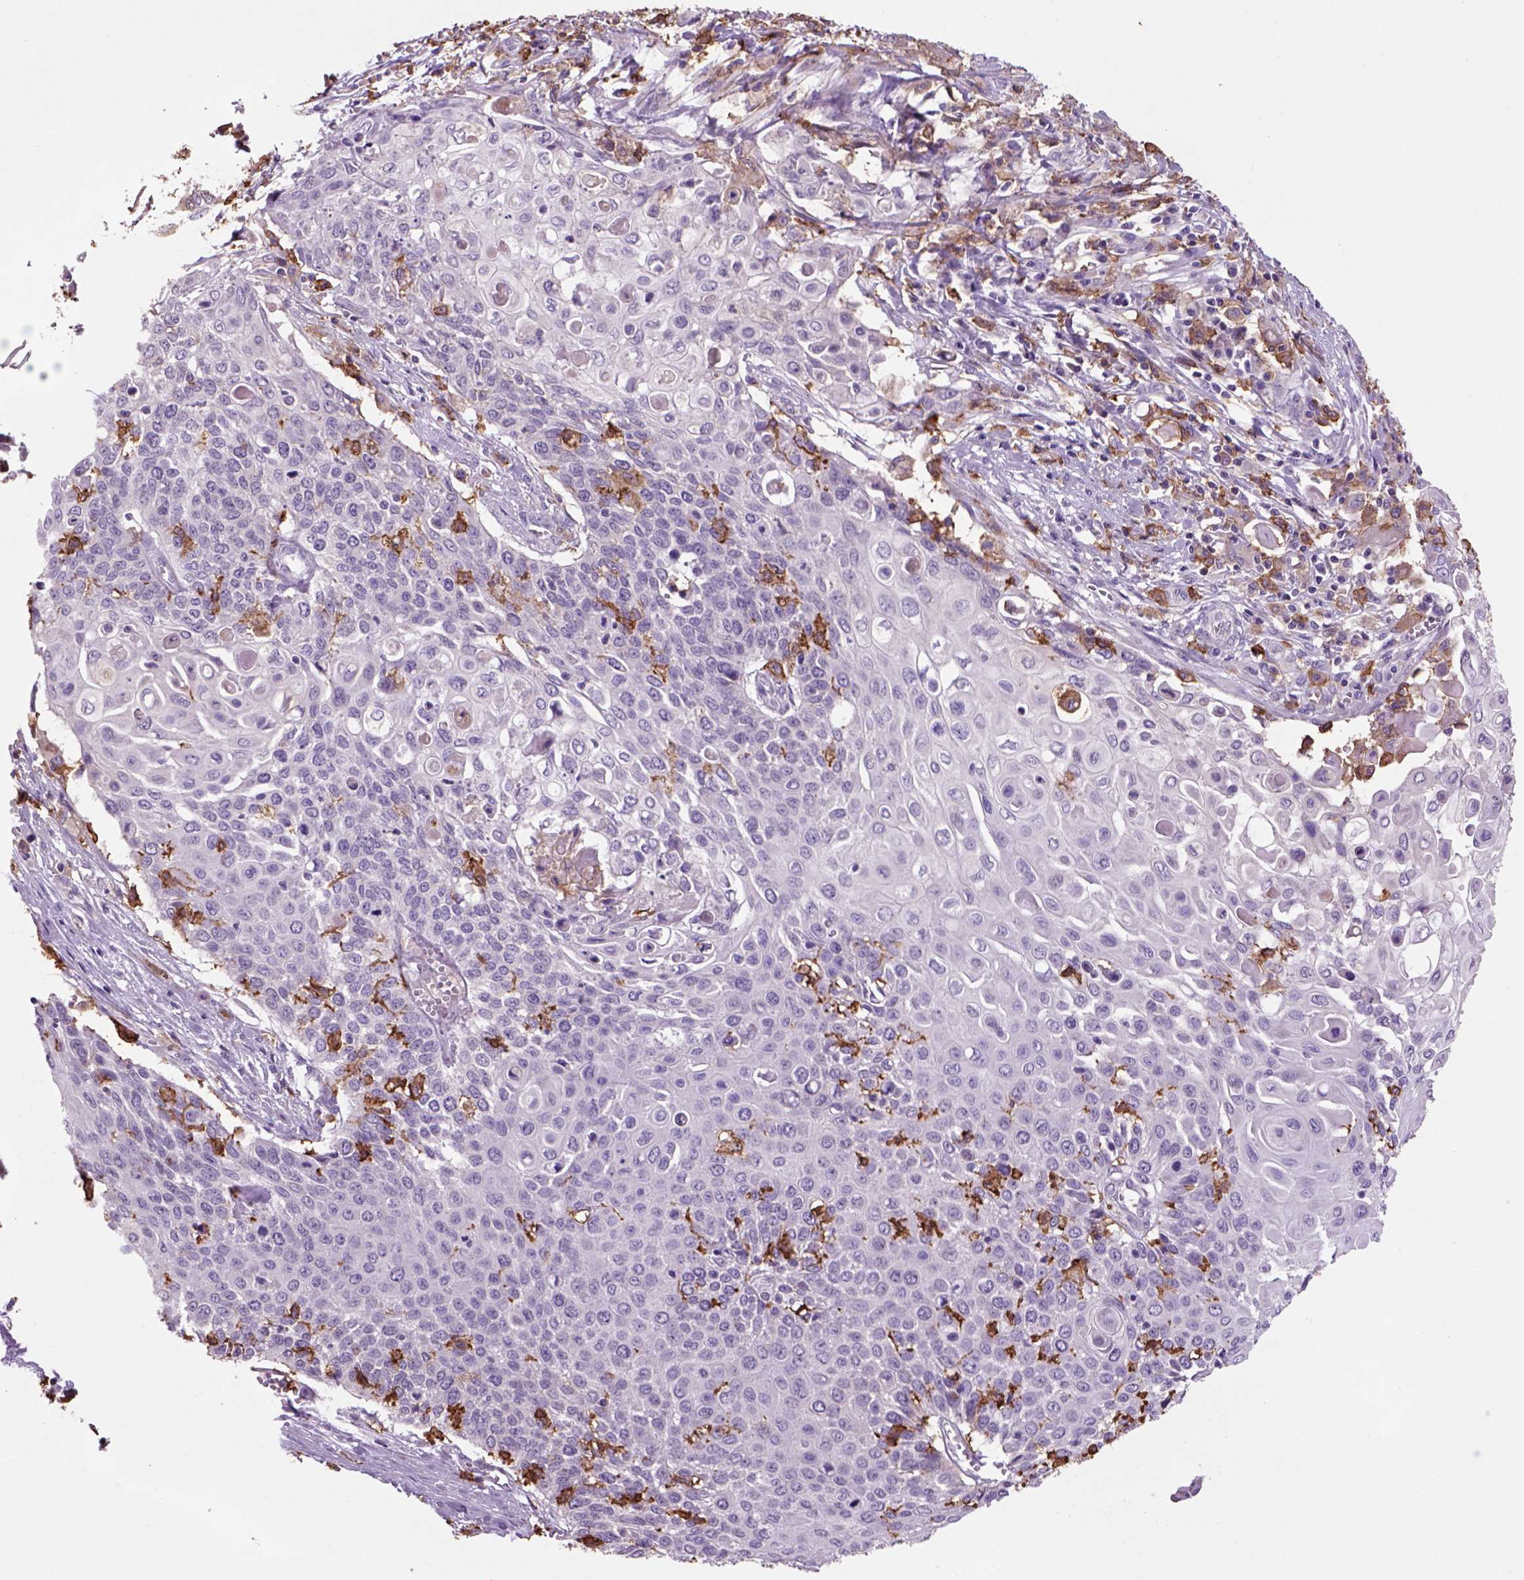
{"staining": {"intensity": "negative", "quantity": "none", "location": "none"}, "tissue": "cervical cancer", "cell_type": "Tumor cells", "image_type": "cancer", "snomed": [{"axis": "morphology", "description": "Squamous cell carcinoma, NOS"}, {"axis": "topography", "description": "Cervix"}], "caption": "This is an immunohistochemistry (IHC) histopathology image of human cervical cancer (squamous cell carcinoma). There is no expression in tumor cells.", "gene": "CD14", "patient": {"sex": "female", "age": 39}}